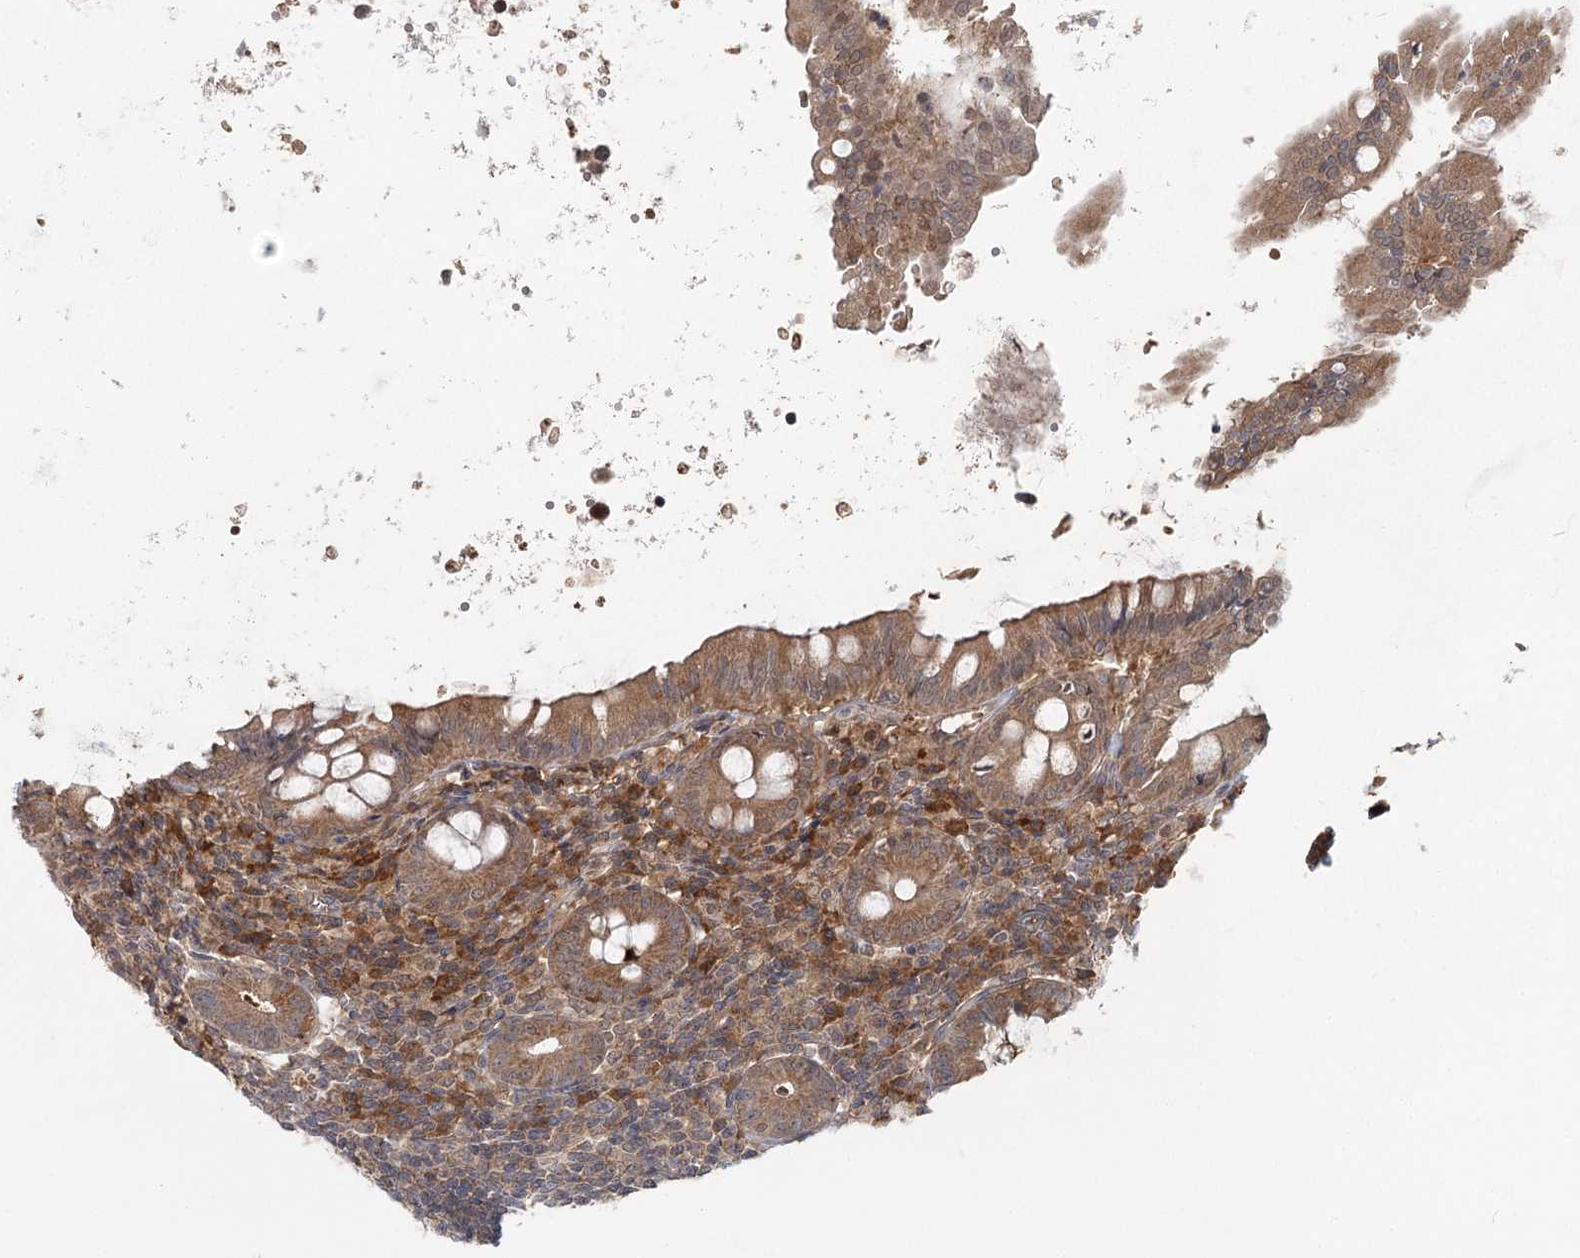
{"staining": {"intensity": "moderate", "quantity": ">75%", "location": "cytoplasmic/membranous"}, "tissue": "appendix", "cell_type": "Glandular cells", "image_type": "normal", "snomed": [{"axis": "morphology", "description": "Normal tissue, NOS"}, {"axis": "topography", "description": "Appendix"}], "caption": "IHC (DAB) staining of normal appendix displays moderate cytoplasmic/membranous protein expression in approximately >75% of glandular cells. The protein of interest is shown in brown color, while the nuclei are stained blue.", "gene": "THNSL1", "patient": {"sex": "female", "age": 54}}